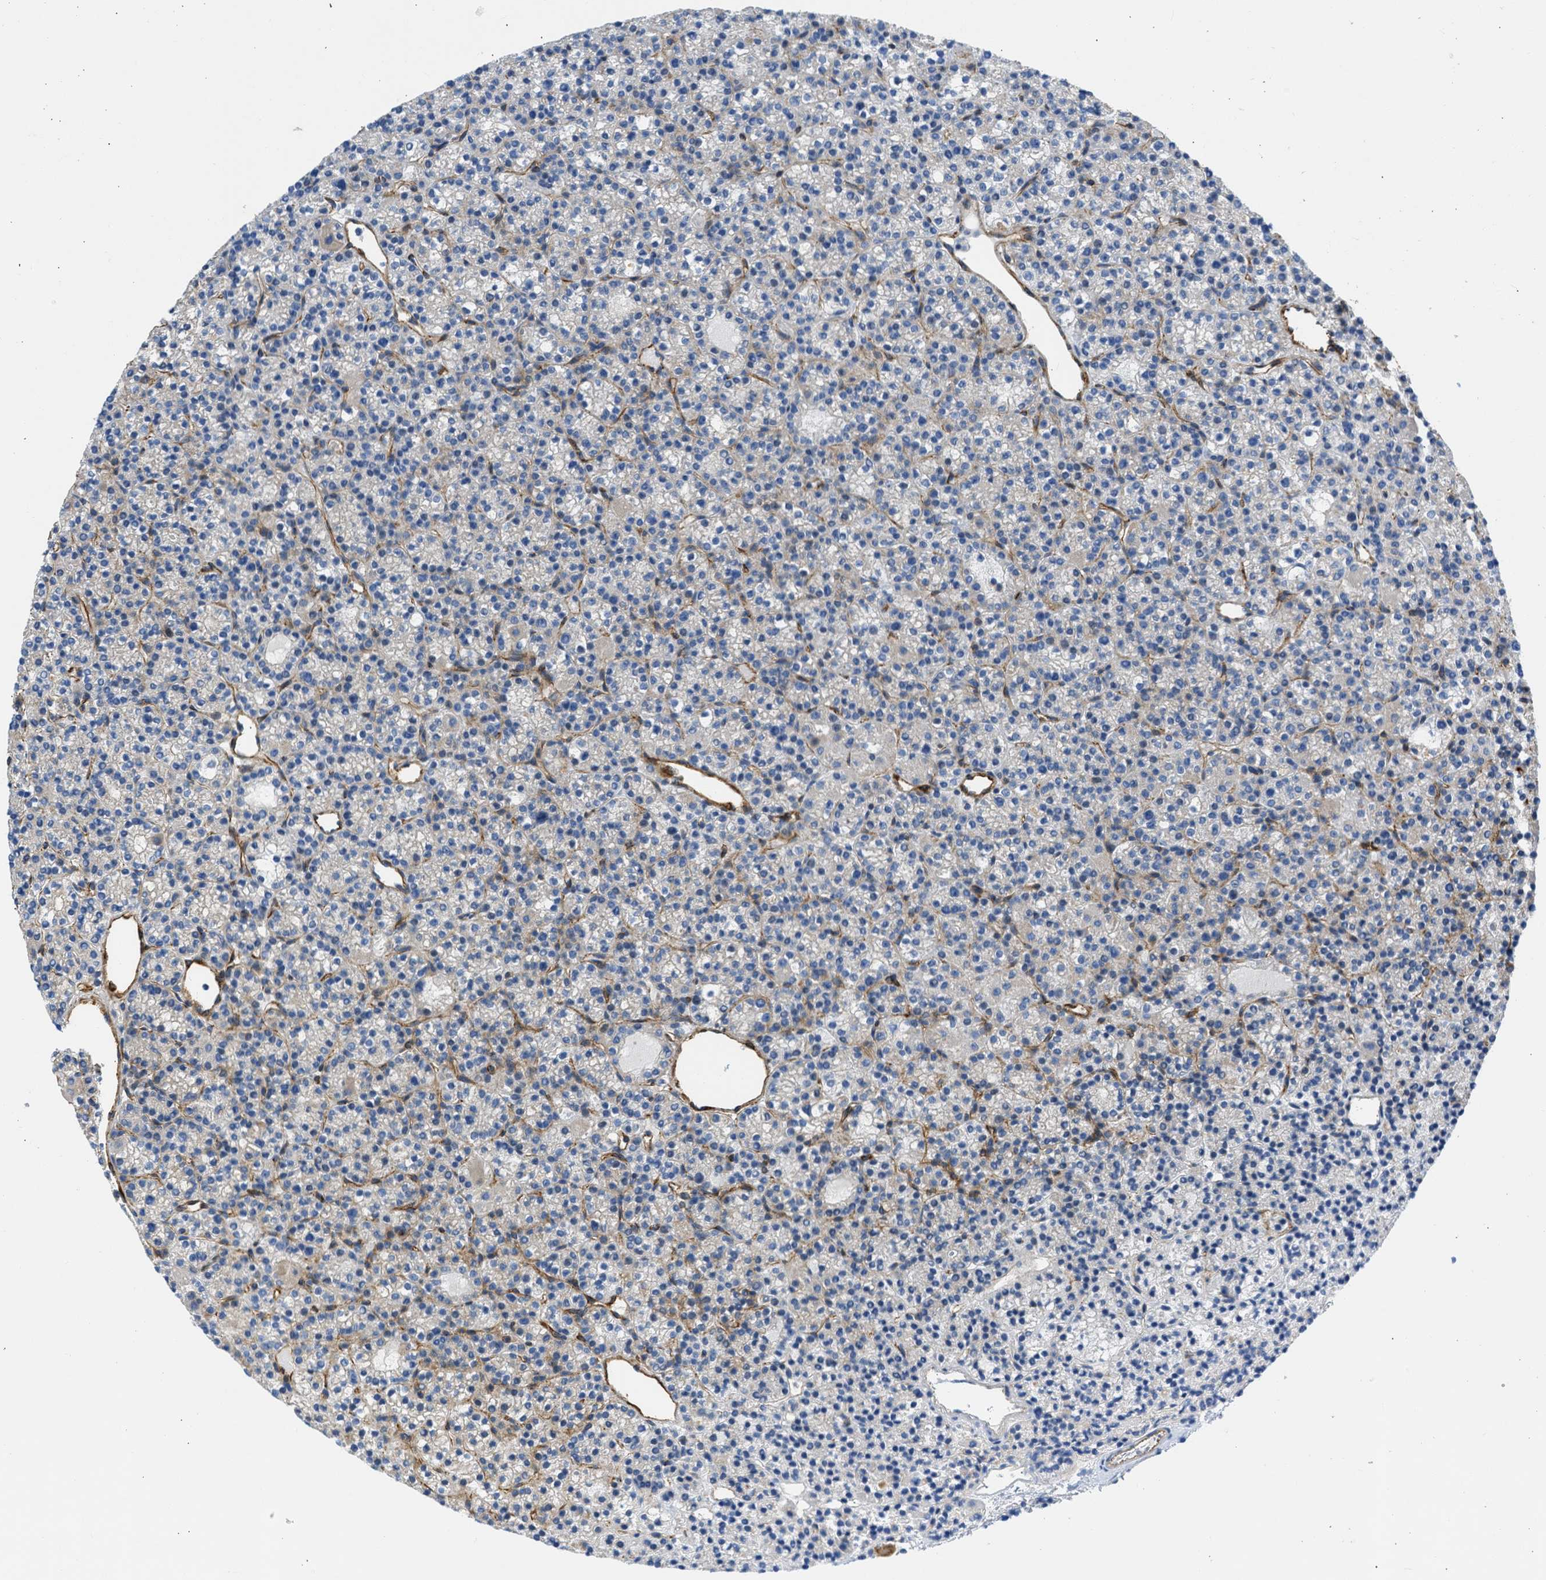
{"staining": {"intensity": "weak", "quantity": "25%-75%", "location": "cytoplasmic/membranous"}, "tissue": "parathyroid gland", "cell_type": "Glandular cells", "image_type": "normal", "snomed": [{"axis": "morphology", "description": "Normal tissue, NOS"}, {"axis": "morphology", "description": "Adenoma, NOS"}, {"axis": "topography", "description": "Parathyroid gland"}], "caption": "Immunohistochemical staining of normal parathyroid gland demonstrates low levels of weak cytoplasmic/membranous staining in about 25%-75% of glandular cells.", "gene": "ULK4", "patient": {"sex": "female", "age": 64}}